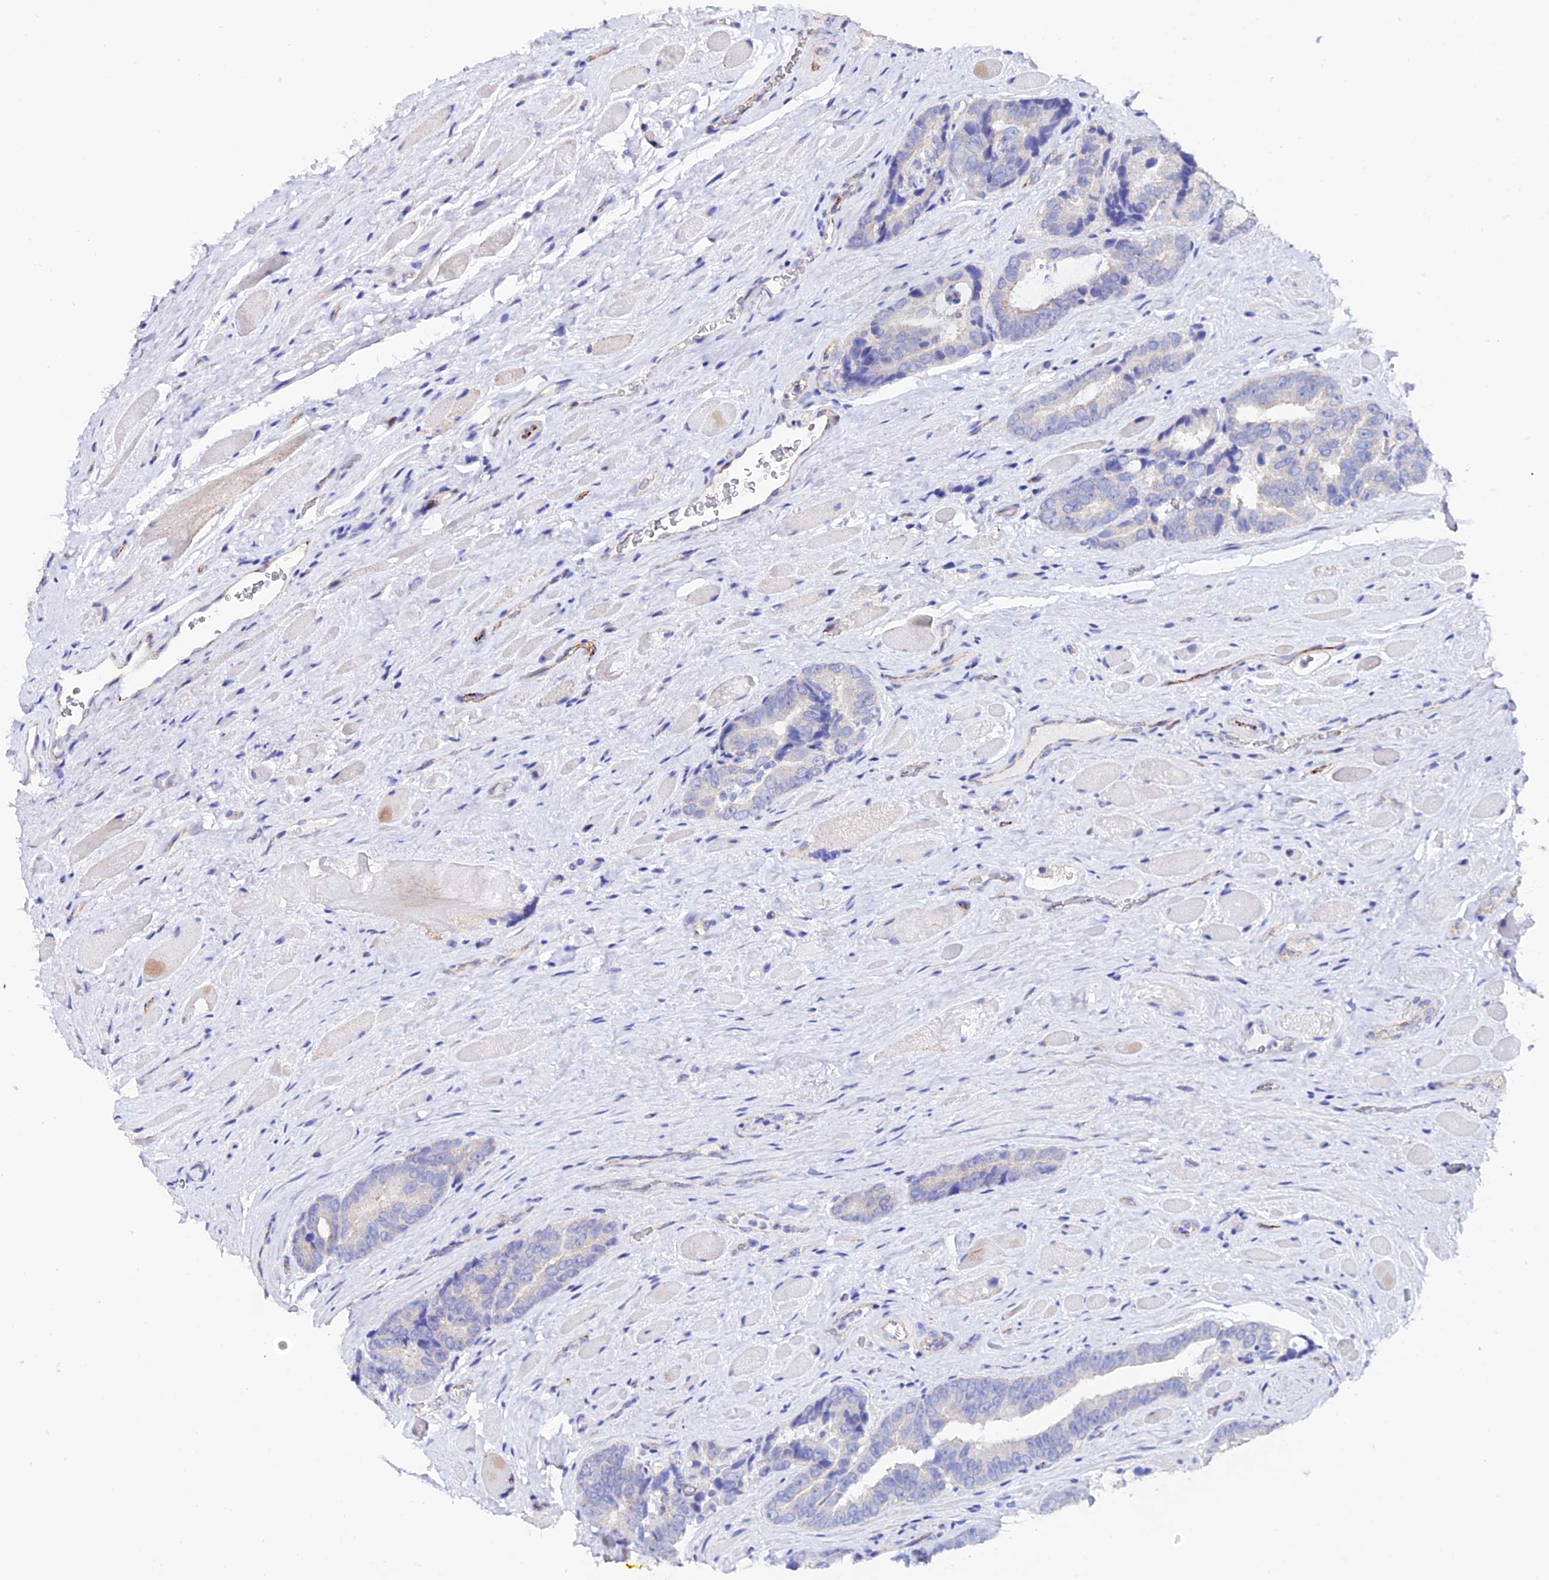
{"staining": {"intensity": "negative", "quantity": "none", "location": "none"}, "tissue": "prostate cancer", "cell_type": "Tumor cells", "image_type": "cancer", "snomed": [{"axis": "morphology", "description": "Adenocarcinoma, High grade"}, {"axis": "topography", "description": "Prostate"}], "caption": "Prostate high-grade adenocarcinoma was stained to show a protein in brown. There is no significant staining in tumor cells.", "gene": "ESM1", "patient": {"sex": "male", "age": 72}}